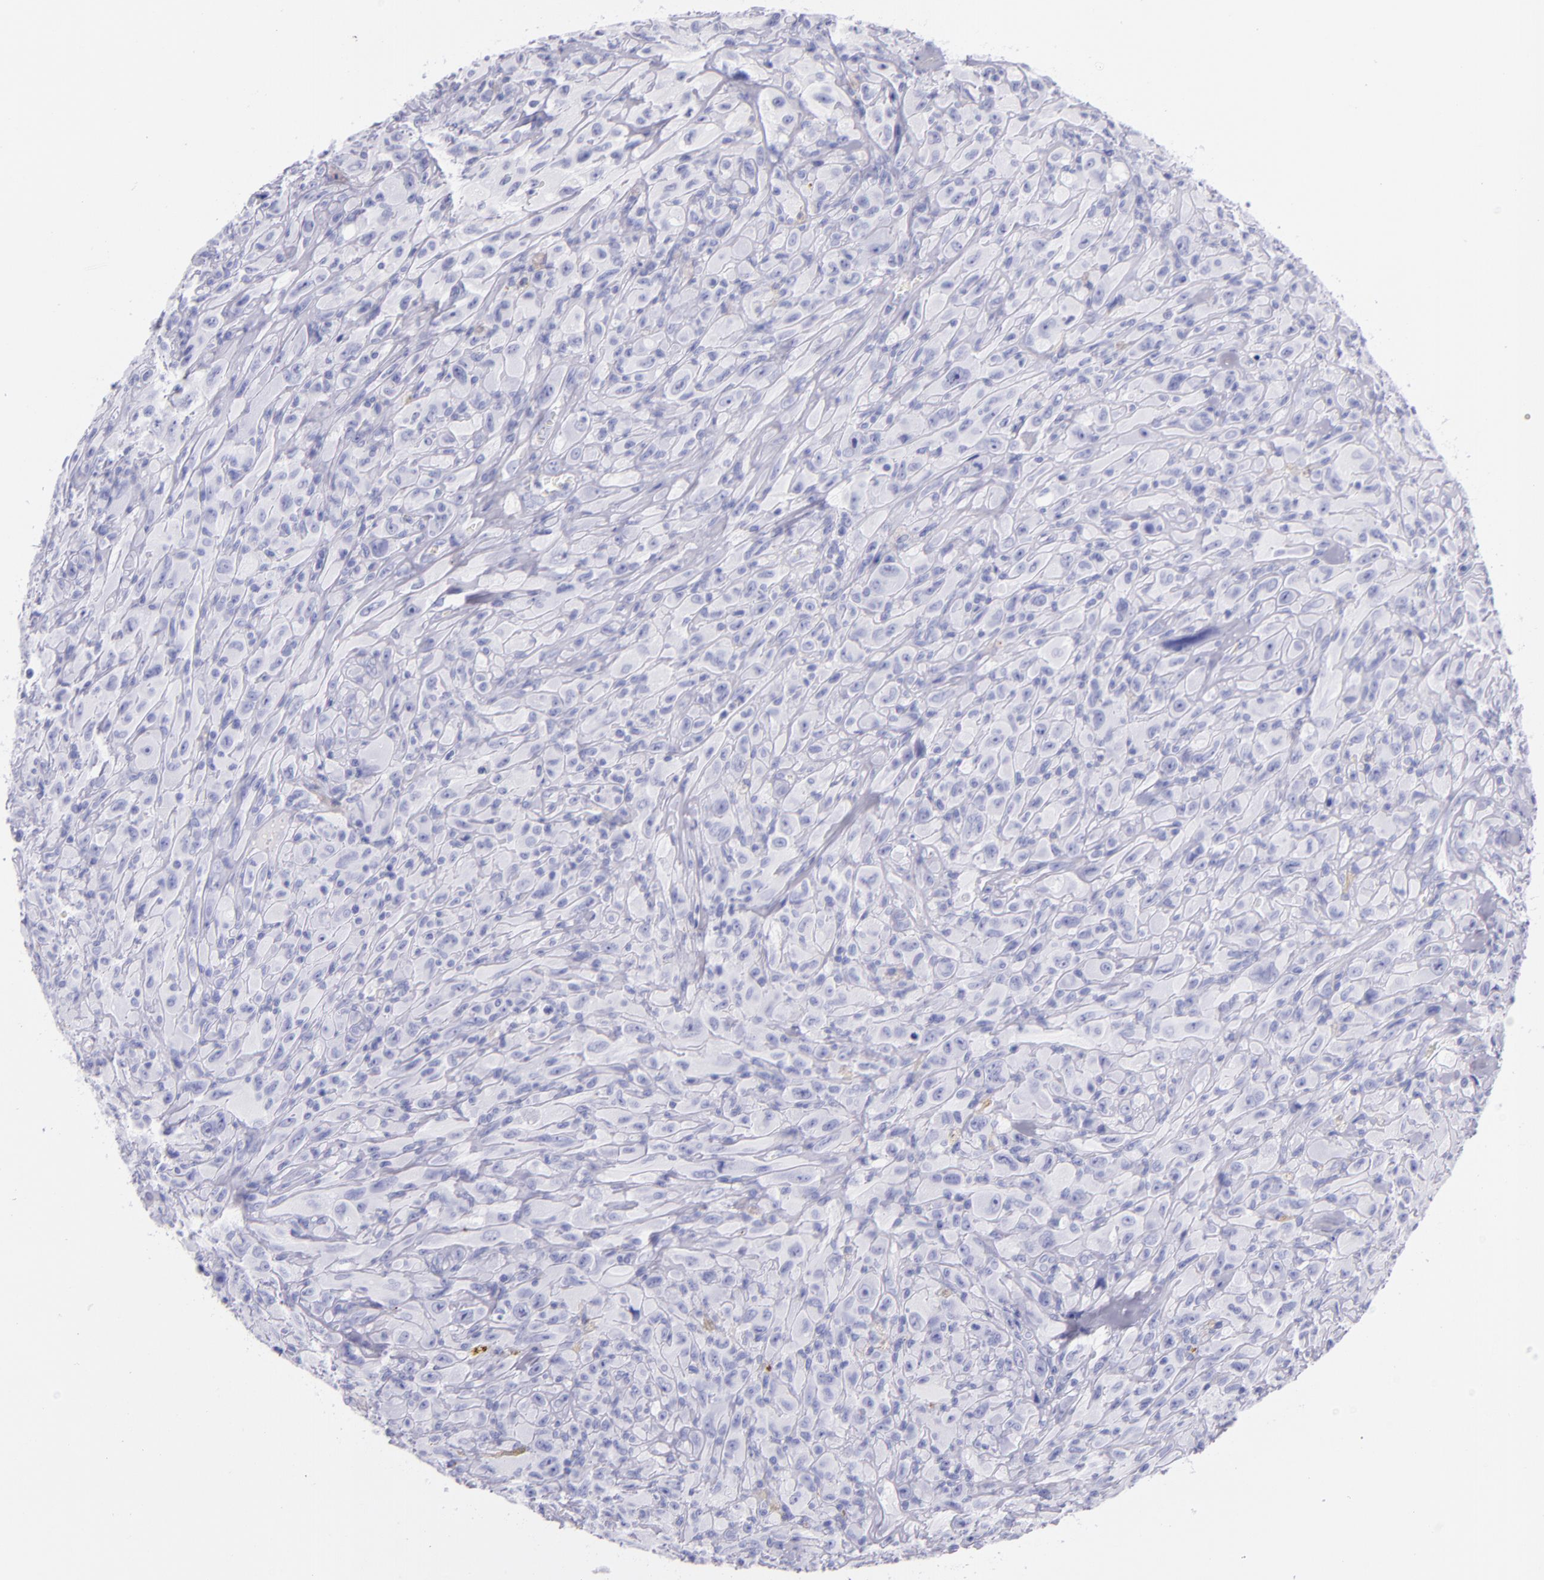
{"staining": {"intensity": "negative", "quantity": "none", "location": "none"}, "tissue": "glioma", "cell_type": "Tumor cells", "image_type": "cancer", "snomed": [{"axis": "morphology", "description": "Glioma, malignant, High grade"}, {"axis": "topography", "description": "Brain"}], "caption": "DAB immunohistochemical staining of human high-grade glioma (malignant) demonstrates no significant expression in tumor cells.", "gene": "SFTPB", "patient": {"sex": "male", "age": 48}}